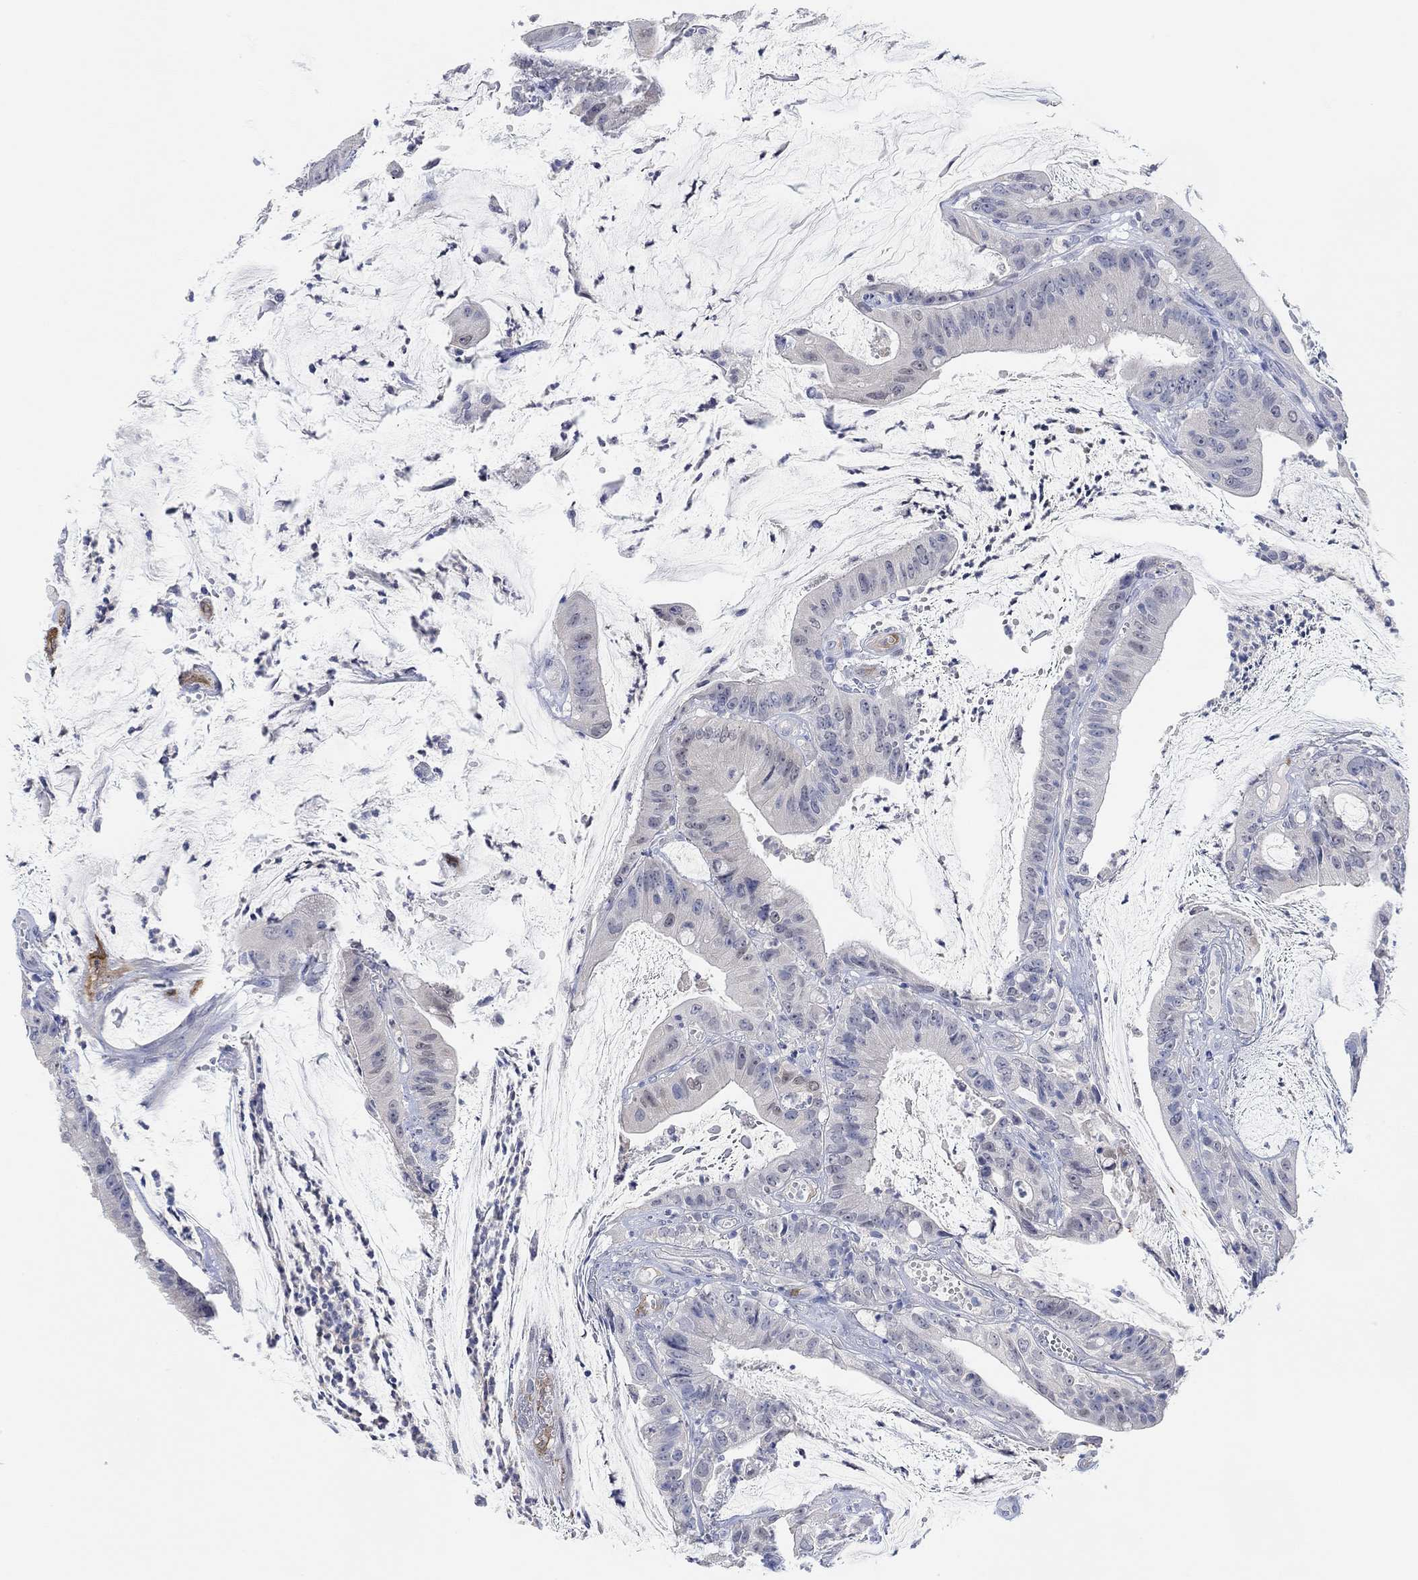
{"staining": {"intensity": "negative", "quantity": "none", "location": "none"}, "tissue": "colorectal cancer", "cell_type": "Tumor cells", "image_type": "cancer", "snomed": [{"axis": "morphology", "description": "Adenocarcinoma, NOS"}, {"axis": "topography", "description": "Colon"}], "caption": "This is a image of IHC staining of colorectal cancer, which shows no staining in tumor cells.", "gene": "VAT1L", "patient": {"sex": "female", "age": 69}}